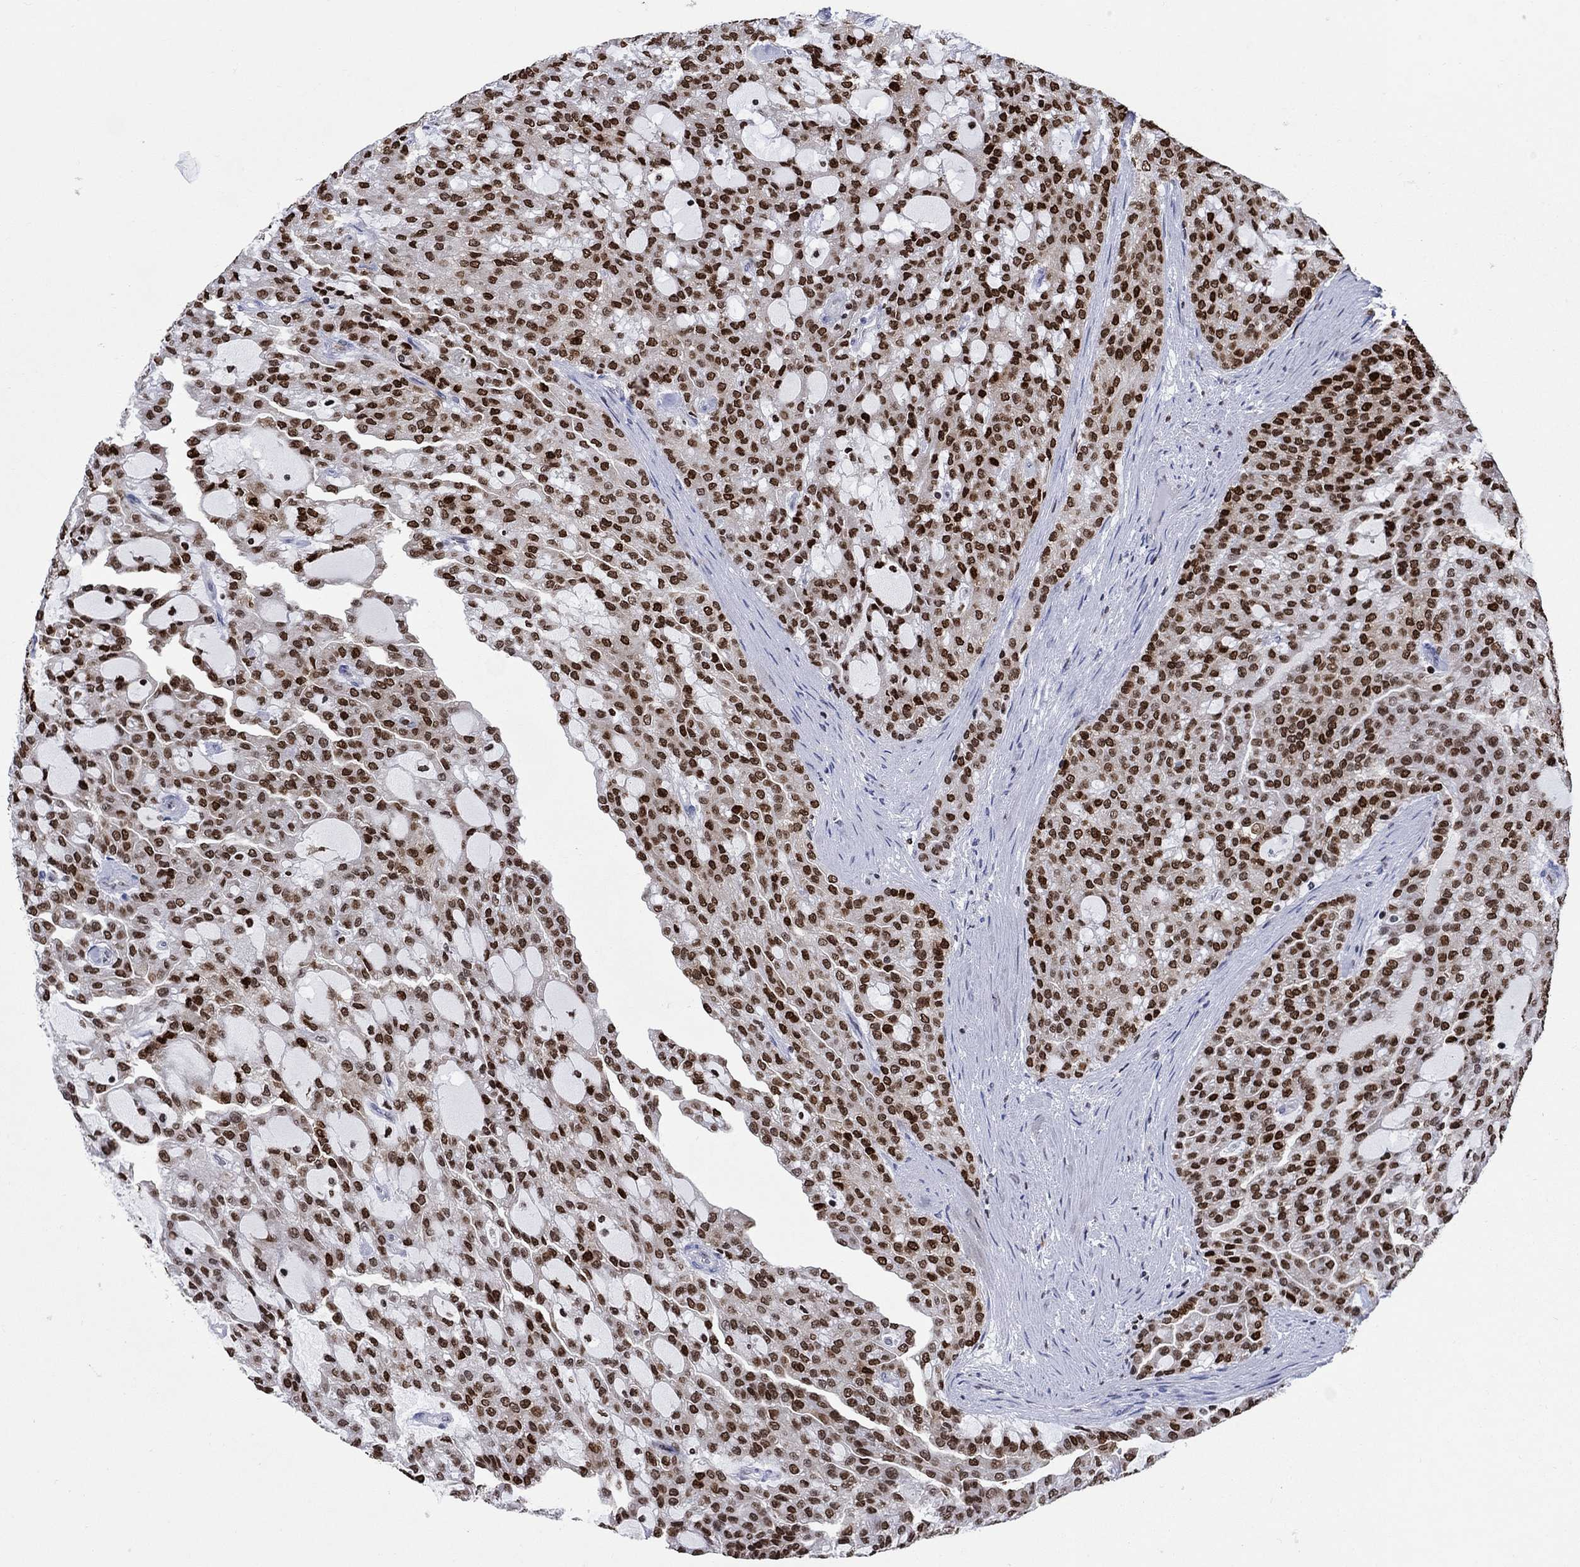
{"staining": {"intensity": "strong", "quantity": "25%-75%", "location": "nuclear"}, "tissue": "renal cancer", "cell_type": "Tumor cells", "image_type": "cancer", "snomed": [{"axis": "morphology", "description": "Adenocarcinoma, NOS"}, {"axis": "topography", "description": "Kidney"}], "caption": "Approximately 25%-75% of tumor cells in renal adenocarcinoma display strong nuclear protein staining as visualized by brown immunohistochemical staining.", "gene": "HMGA1", "patient": {"sex": "male", "age": 63}}